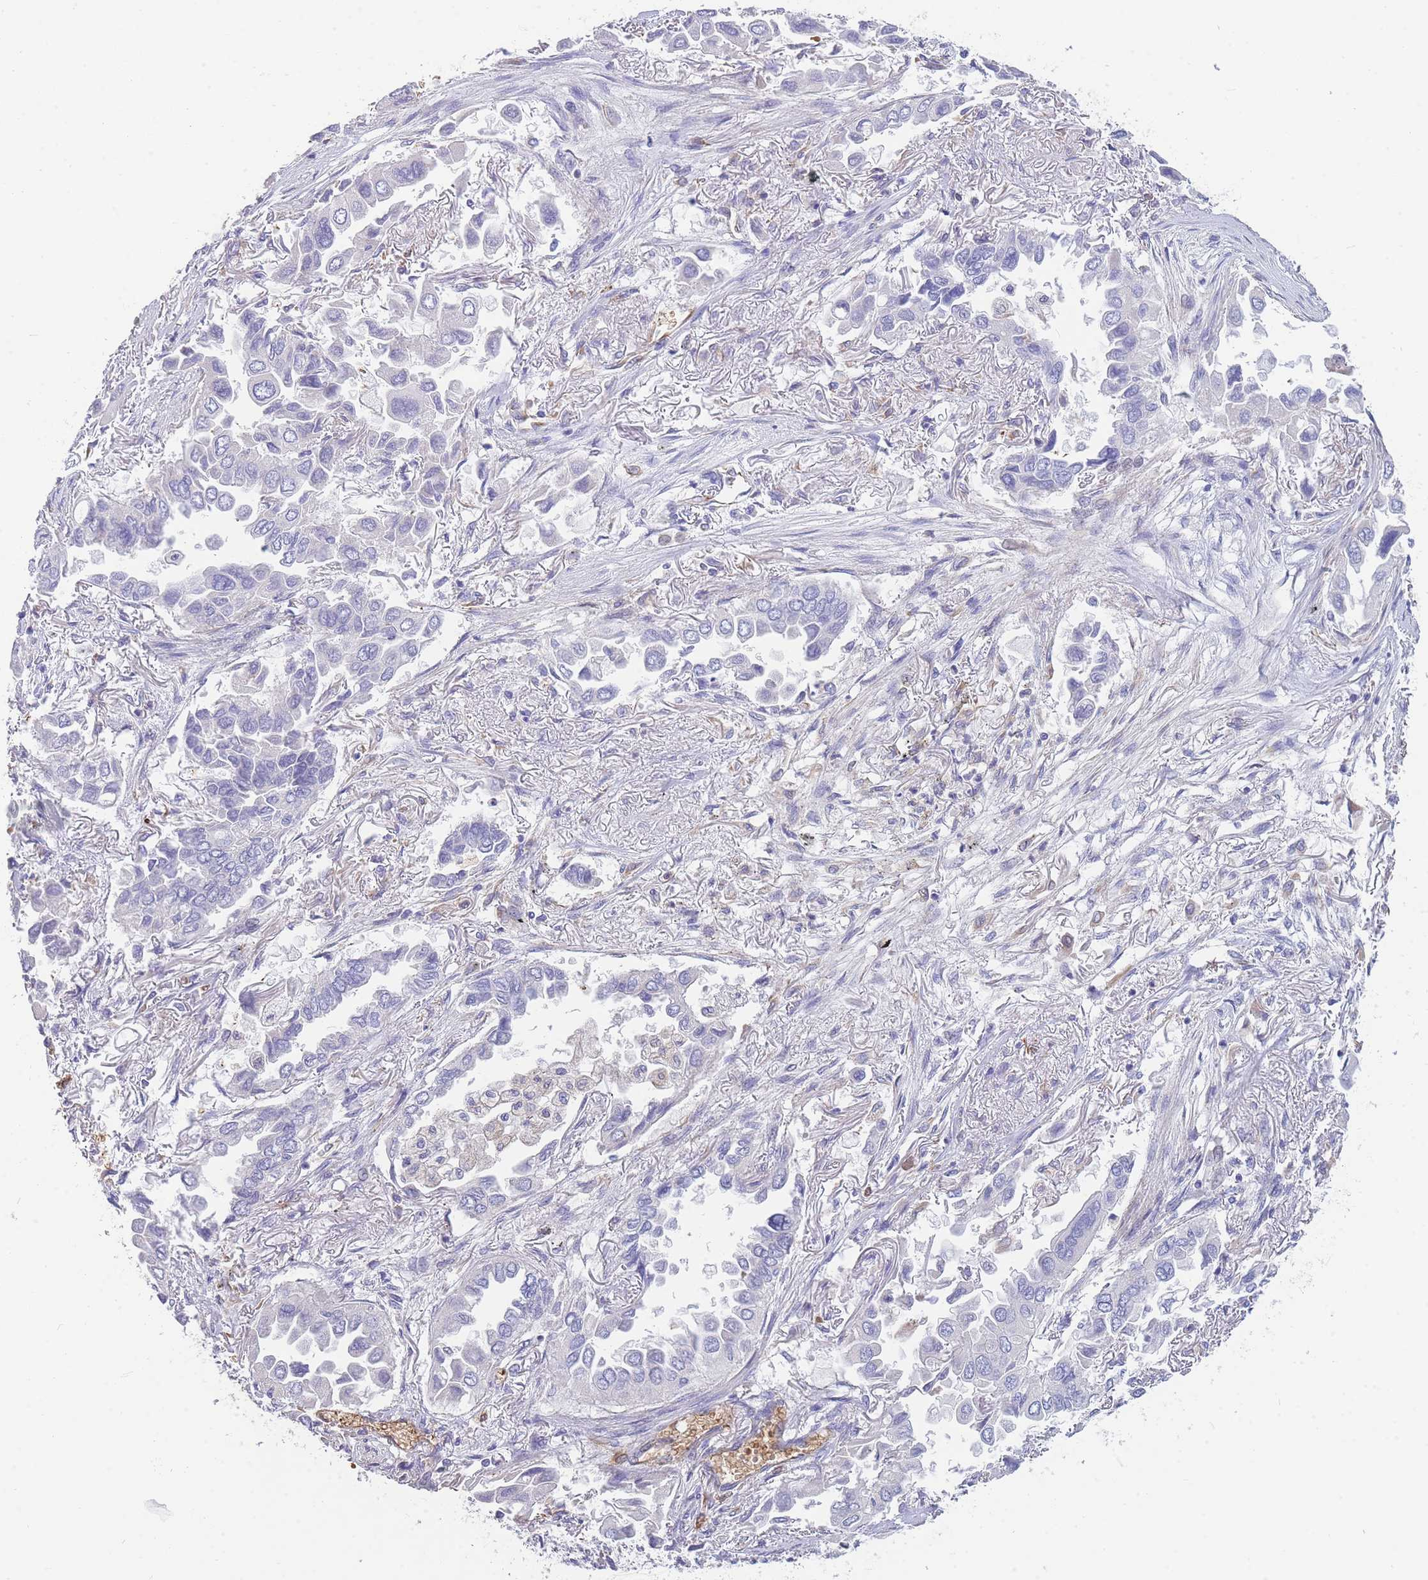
{"staining": {"intensity": "negative", "quantity": "none", "location": "none"}, "tissue": "lung cancer", "cell_type": "Tumor cells", "image_type": "cancer", "snomed": [{"axis": "morphology", "description": "Adenocarcinoma, NOS"}, {"axis": "topography", "description": "Lung"}], "caption": "Lung adenocarcinoma was stained to show a protein in brown. There is no significant staining in tumor cells.", "gene": "ANKRD53", "patient": {"sex": "female", "age": 76}}